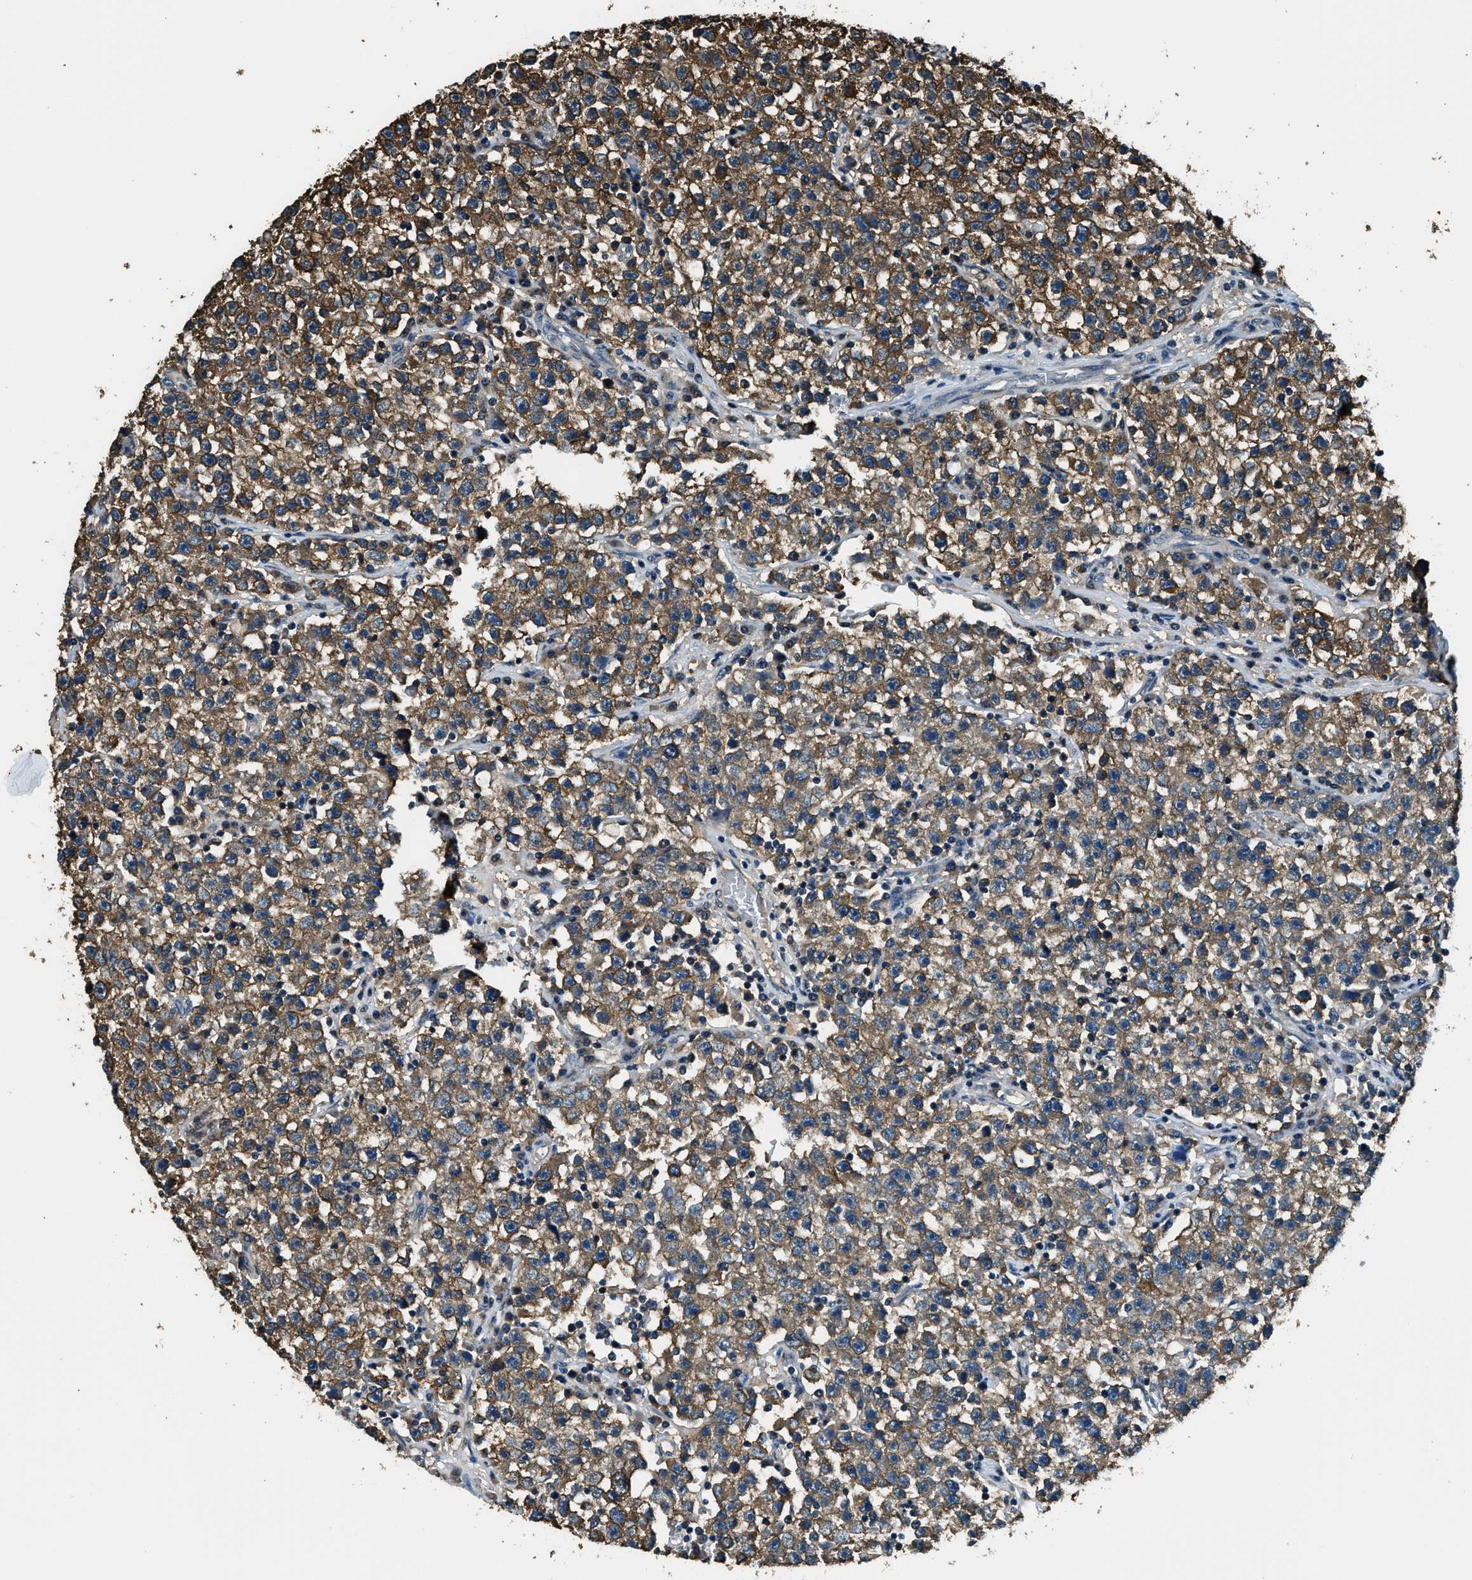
{"staining": {"intensity": "strong", "quantity": ">75%", "location": "cytoplasmic/membranous"}, "tissue": "testis cancer", "cell_type": "Tumor cells", "image_type": "cancer", "snomed": [{"axis": "morphology", "description": "Seminoma, NOS"}, {"axis": "topography", "description": "Testis"}], "caption": "High-power microscopy captured an immunohistochemistry (IHC) micrograph of testis cancer, revealing strong cytoplasmic/membranous expression in approximately >75% of tumor cells.", "gene": "ARFGAP2", "patient": {"sex": "male", "age": 22}}